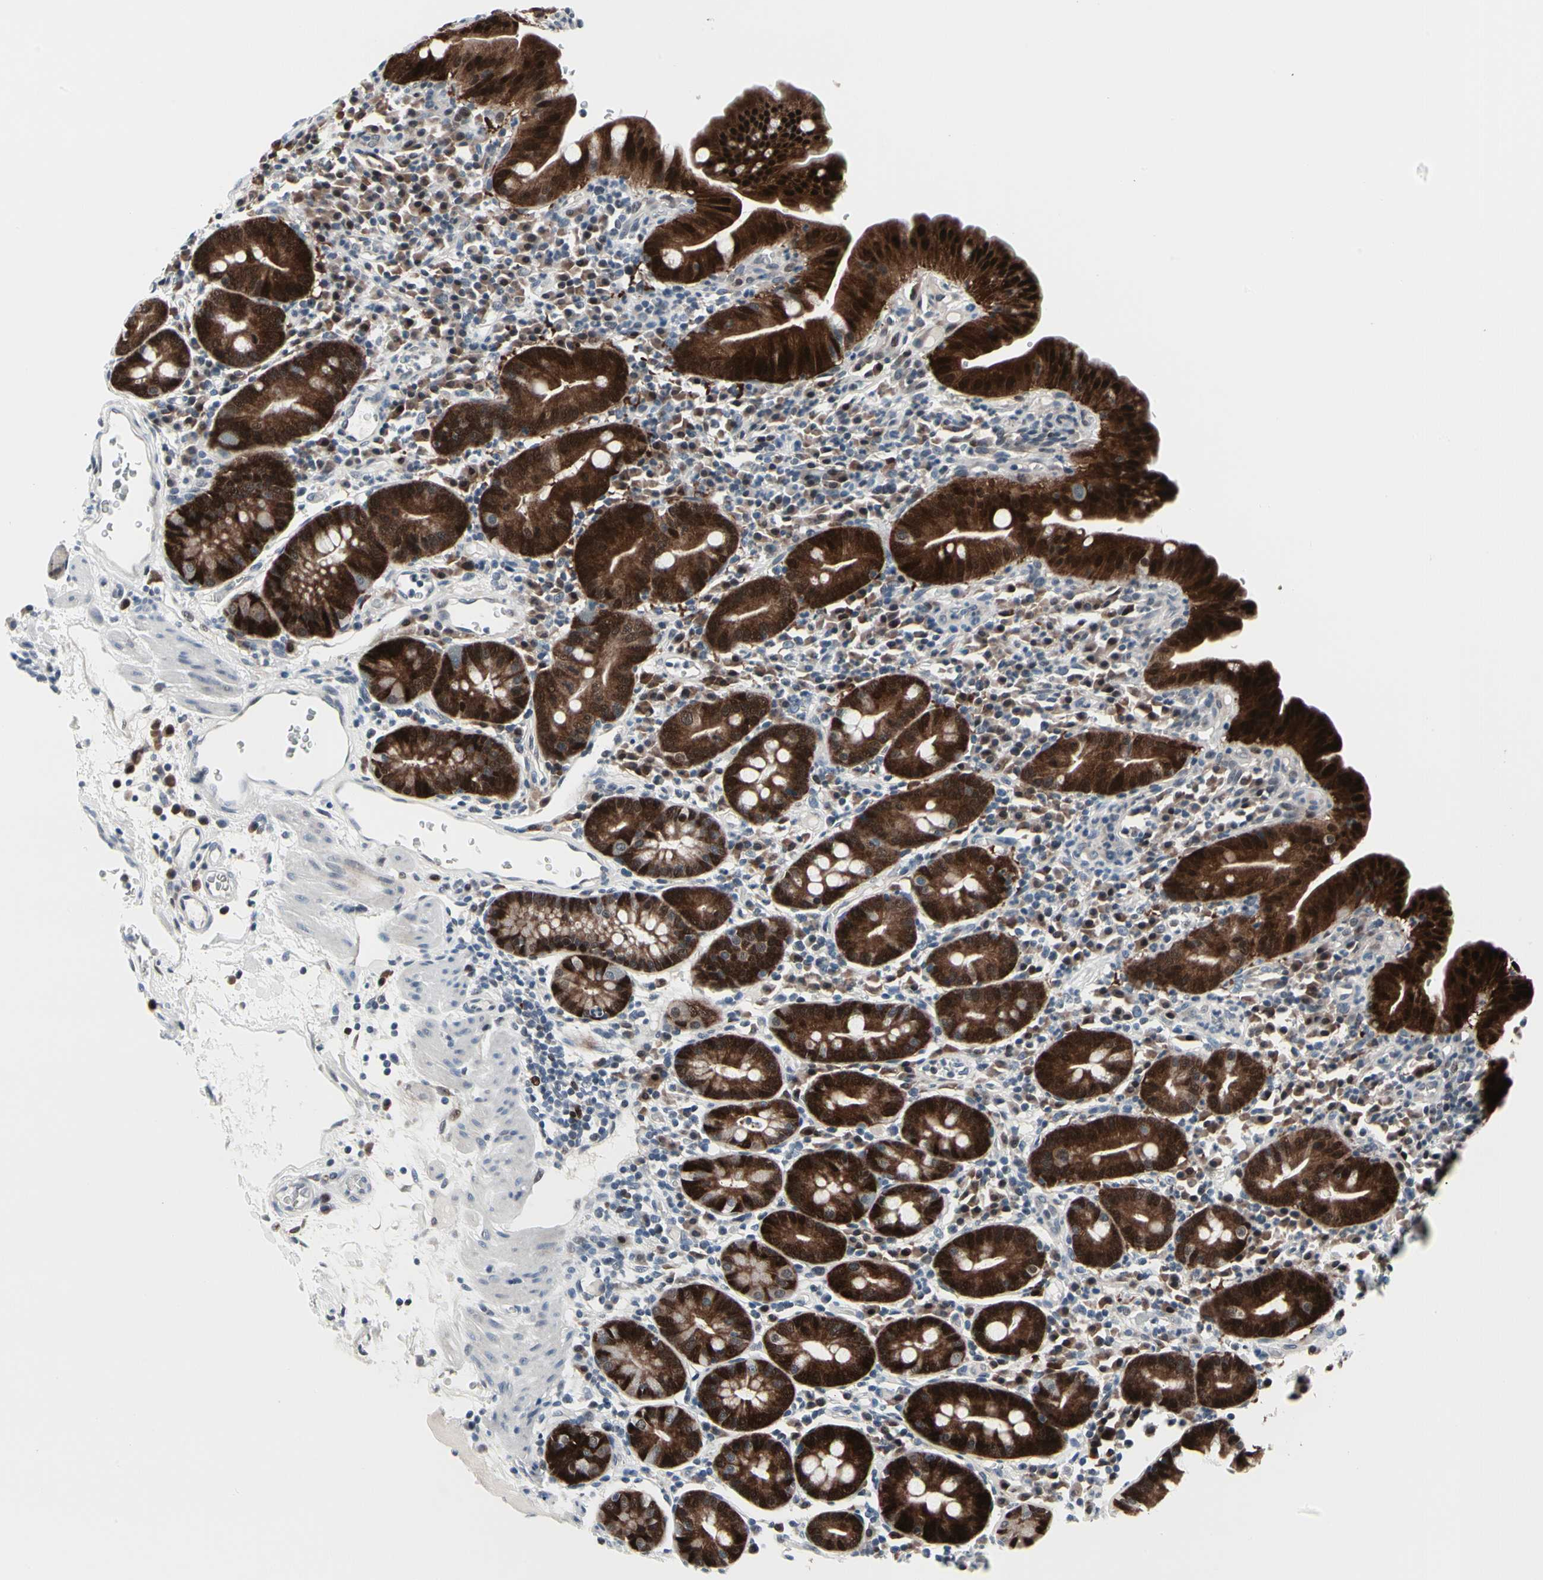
{"staining": {"intensity": "strong", "quantity": ">75%", "location": "cytoplasmic/membranous,nuclear"}, "tissue": "duodenum", "cell_type": "Glandular cells", "image_type": "normal", "snomed": [{"axis": "morphology", "description": "Normal tissue, NOS"}, {"axis": "topography", "description": "Duodenum"}], "caption": "Human duodenum stained with a brown dye shows strong cytoplasmic/membranous,nuclear positive positivity in approximately >75% of glandular cells.", "gene": "TXN", "patient": {"sex": "male", "age": 50}}